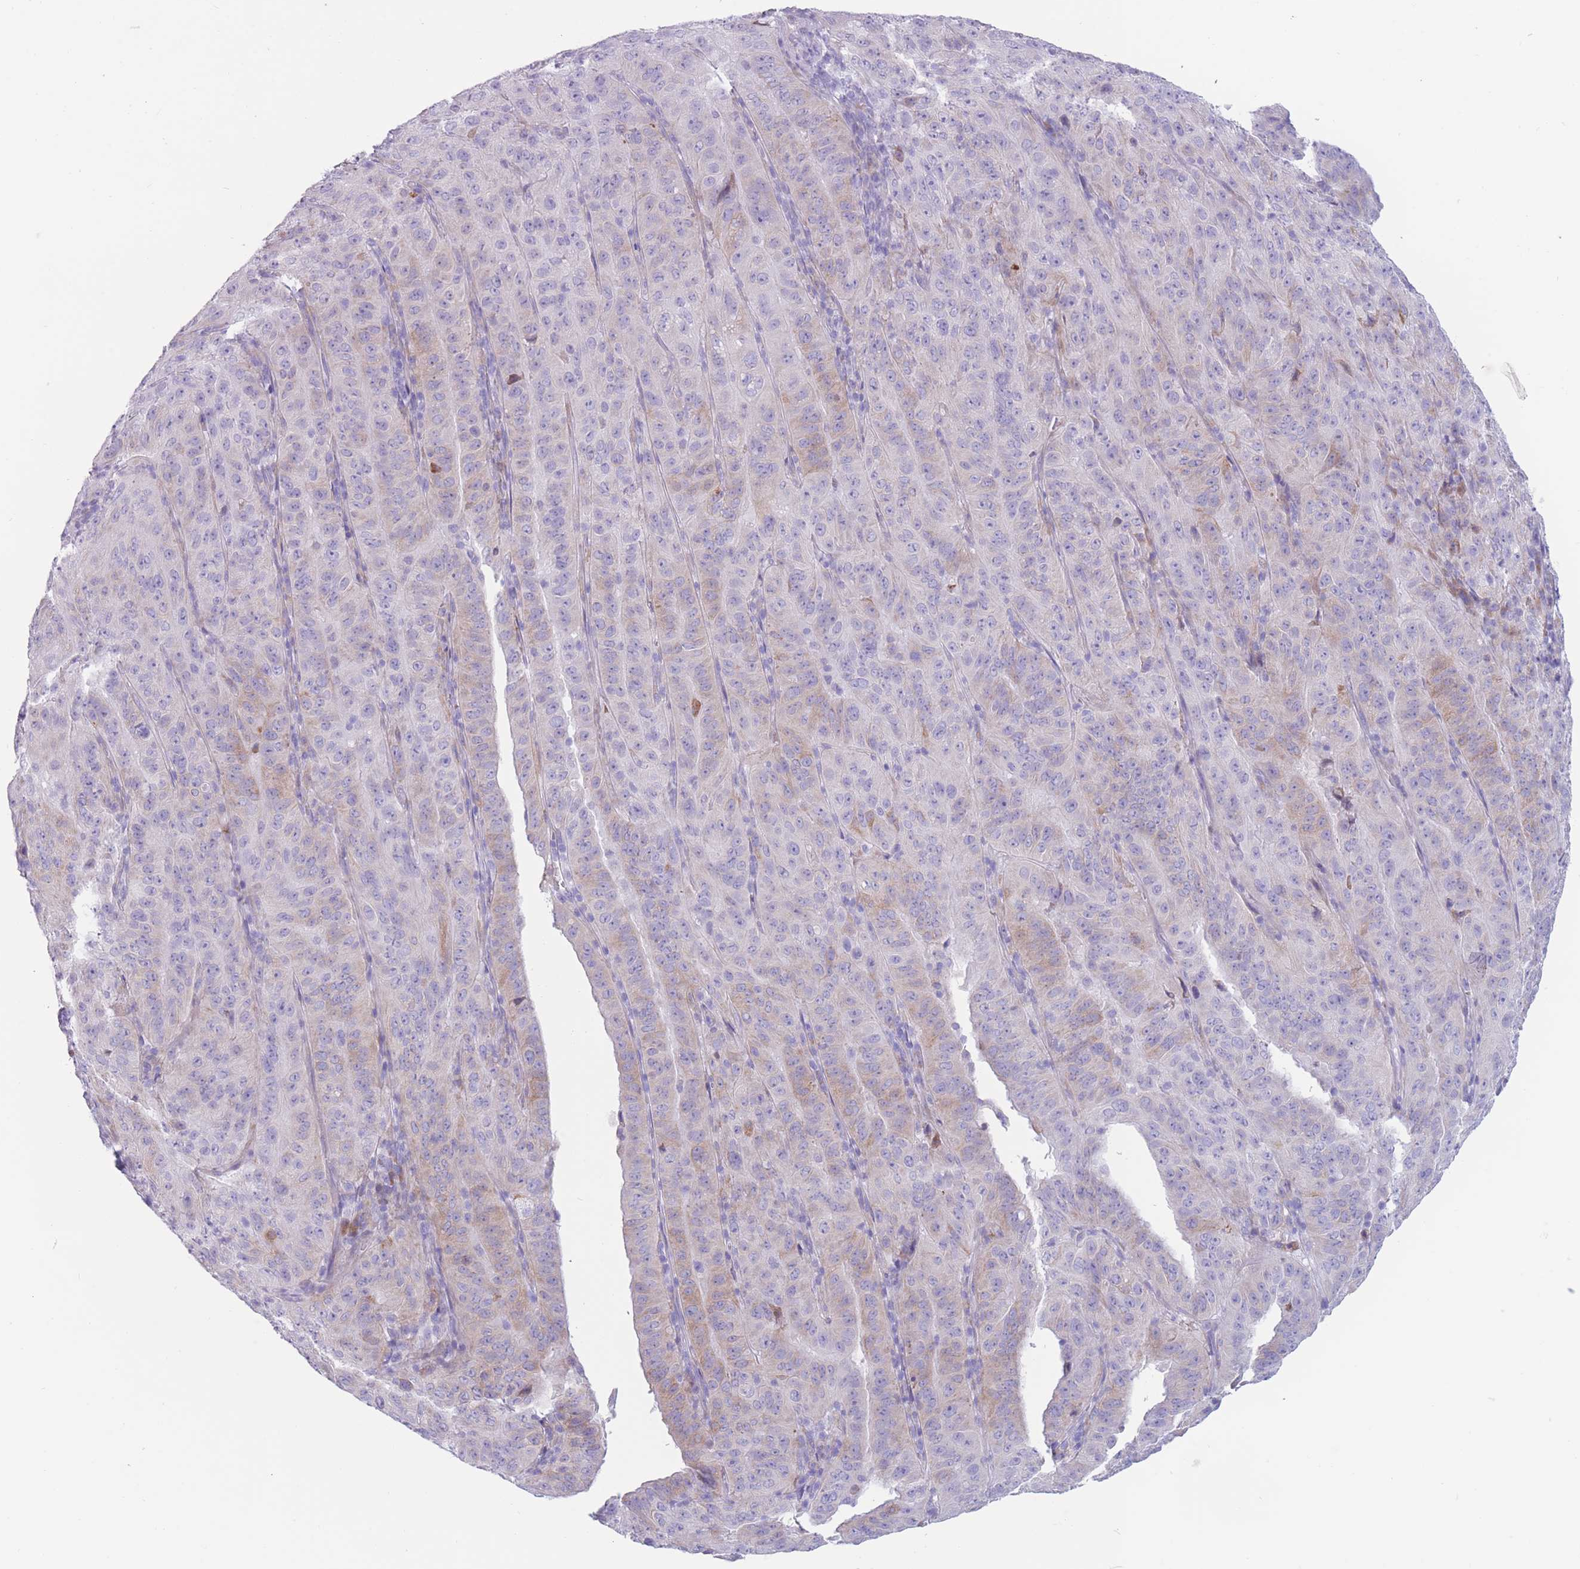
{"staining": {"intensity": "weak", "quantity": "<25%", "location": "cytoplasmic/membranous"}, "tissue": "pancreatic cancer", "cell_type": "Tumor cells", "image_type": "cancer", "snomed": [{"axis": "morphology", "description": "Adenocarcinoma, NOS"}, {"axis": "topography", "description": "Pancreas"}], "caption": "This is an immunohistochemistry (IHC) image of human adenocarcinoma (pancreatic). There is no positivity in tumor cells.", "gene": "COL27A1", "patient": {"sex": "male", "age": 63}}